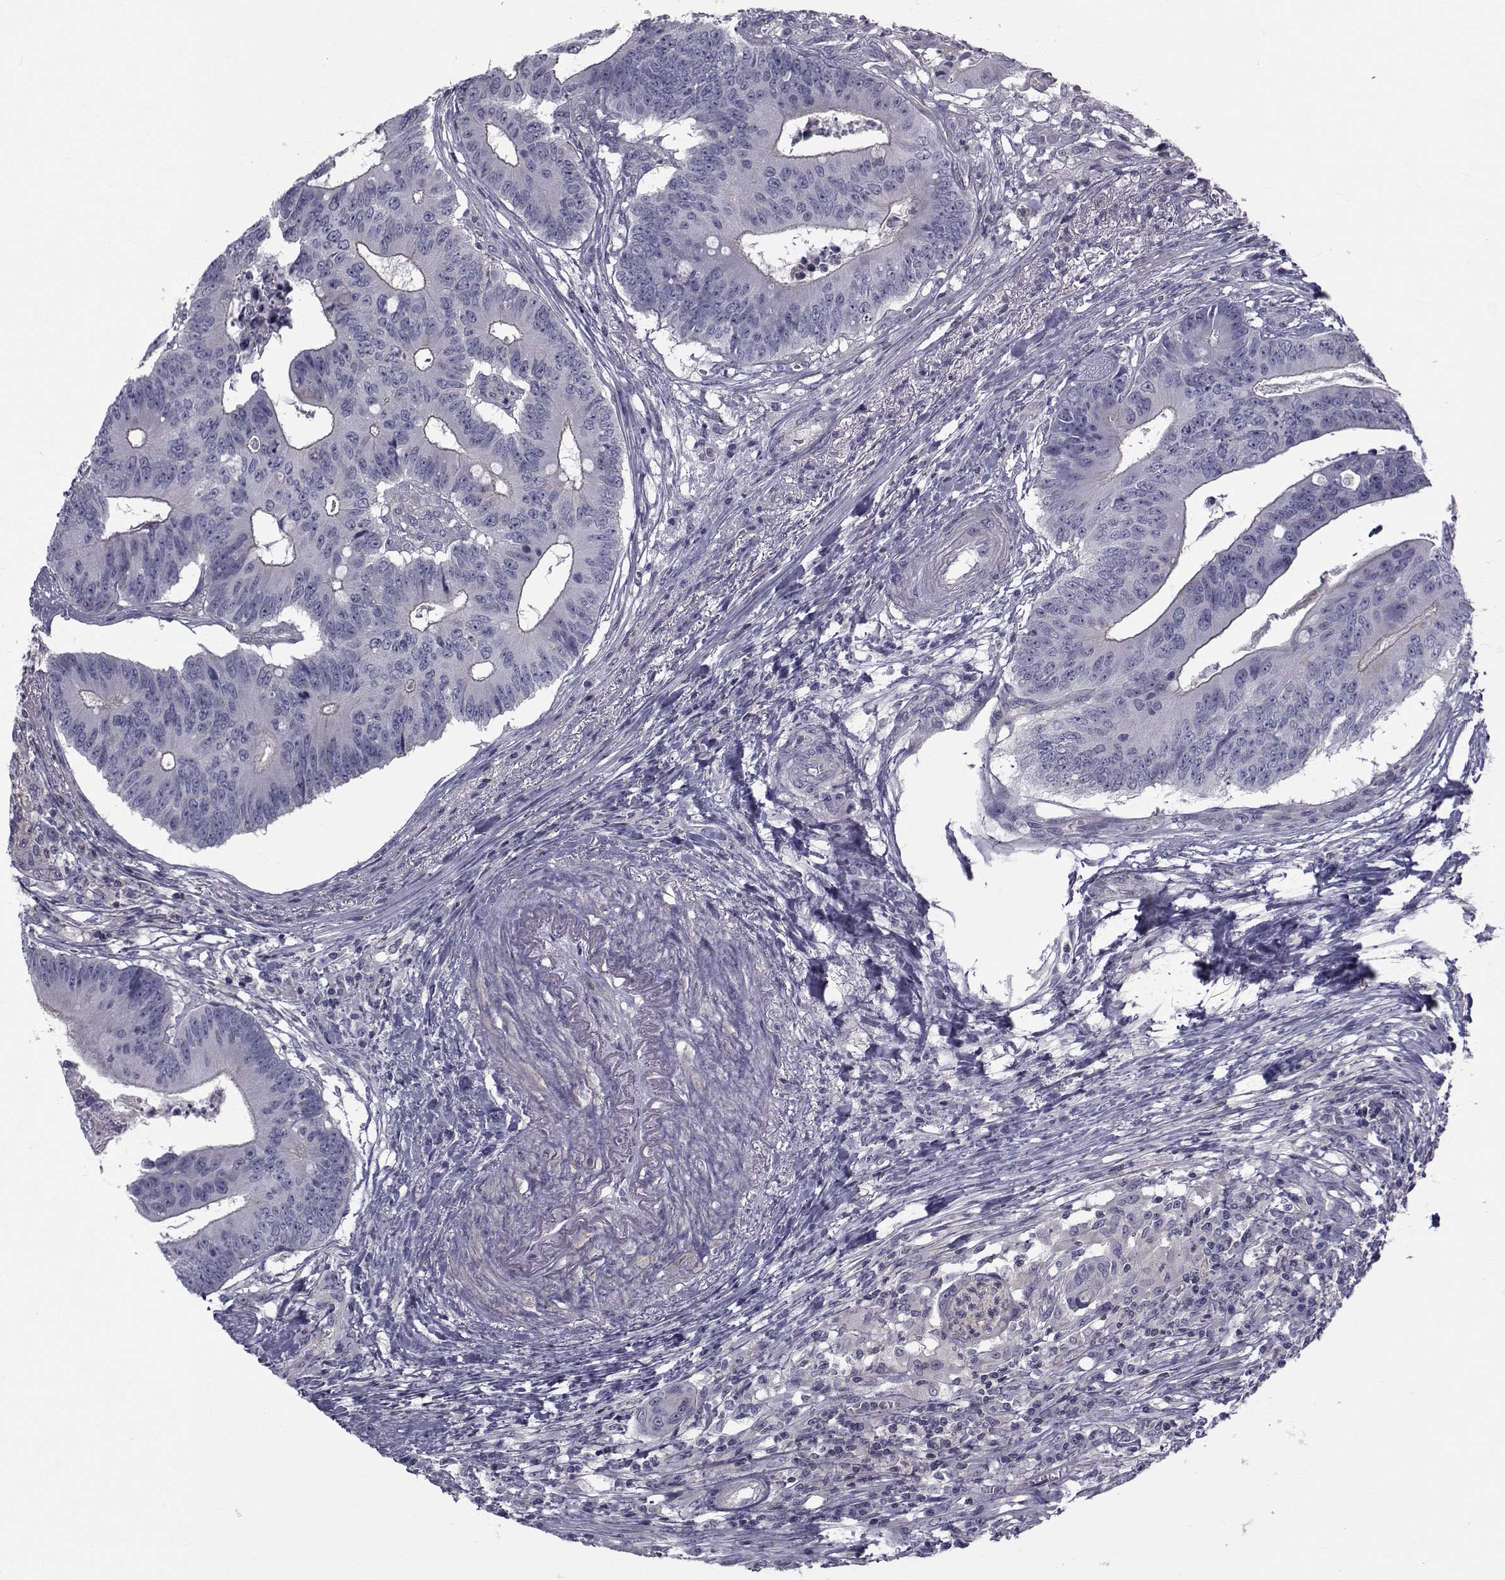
{"staining": {"intensity": "negative", "quantity": "none", "location": "none"}, "tissue": "colorectal cancer", "cell_type": "Tumor cells", "image_type": "cancer", "snomed": [{"axis": "morphology", "description": "Adenocarcinoma, NOS"}, {"axis": "topography", "description": "Colon"}], "caption": "DAB immunohistochemical staining of colorectal adenocarcinoma exhibits no significant expression in tumor cells.", "gene": "FDXR", "patient": {"sex": "male", "age": 84}}